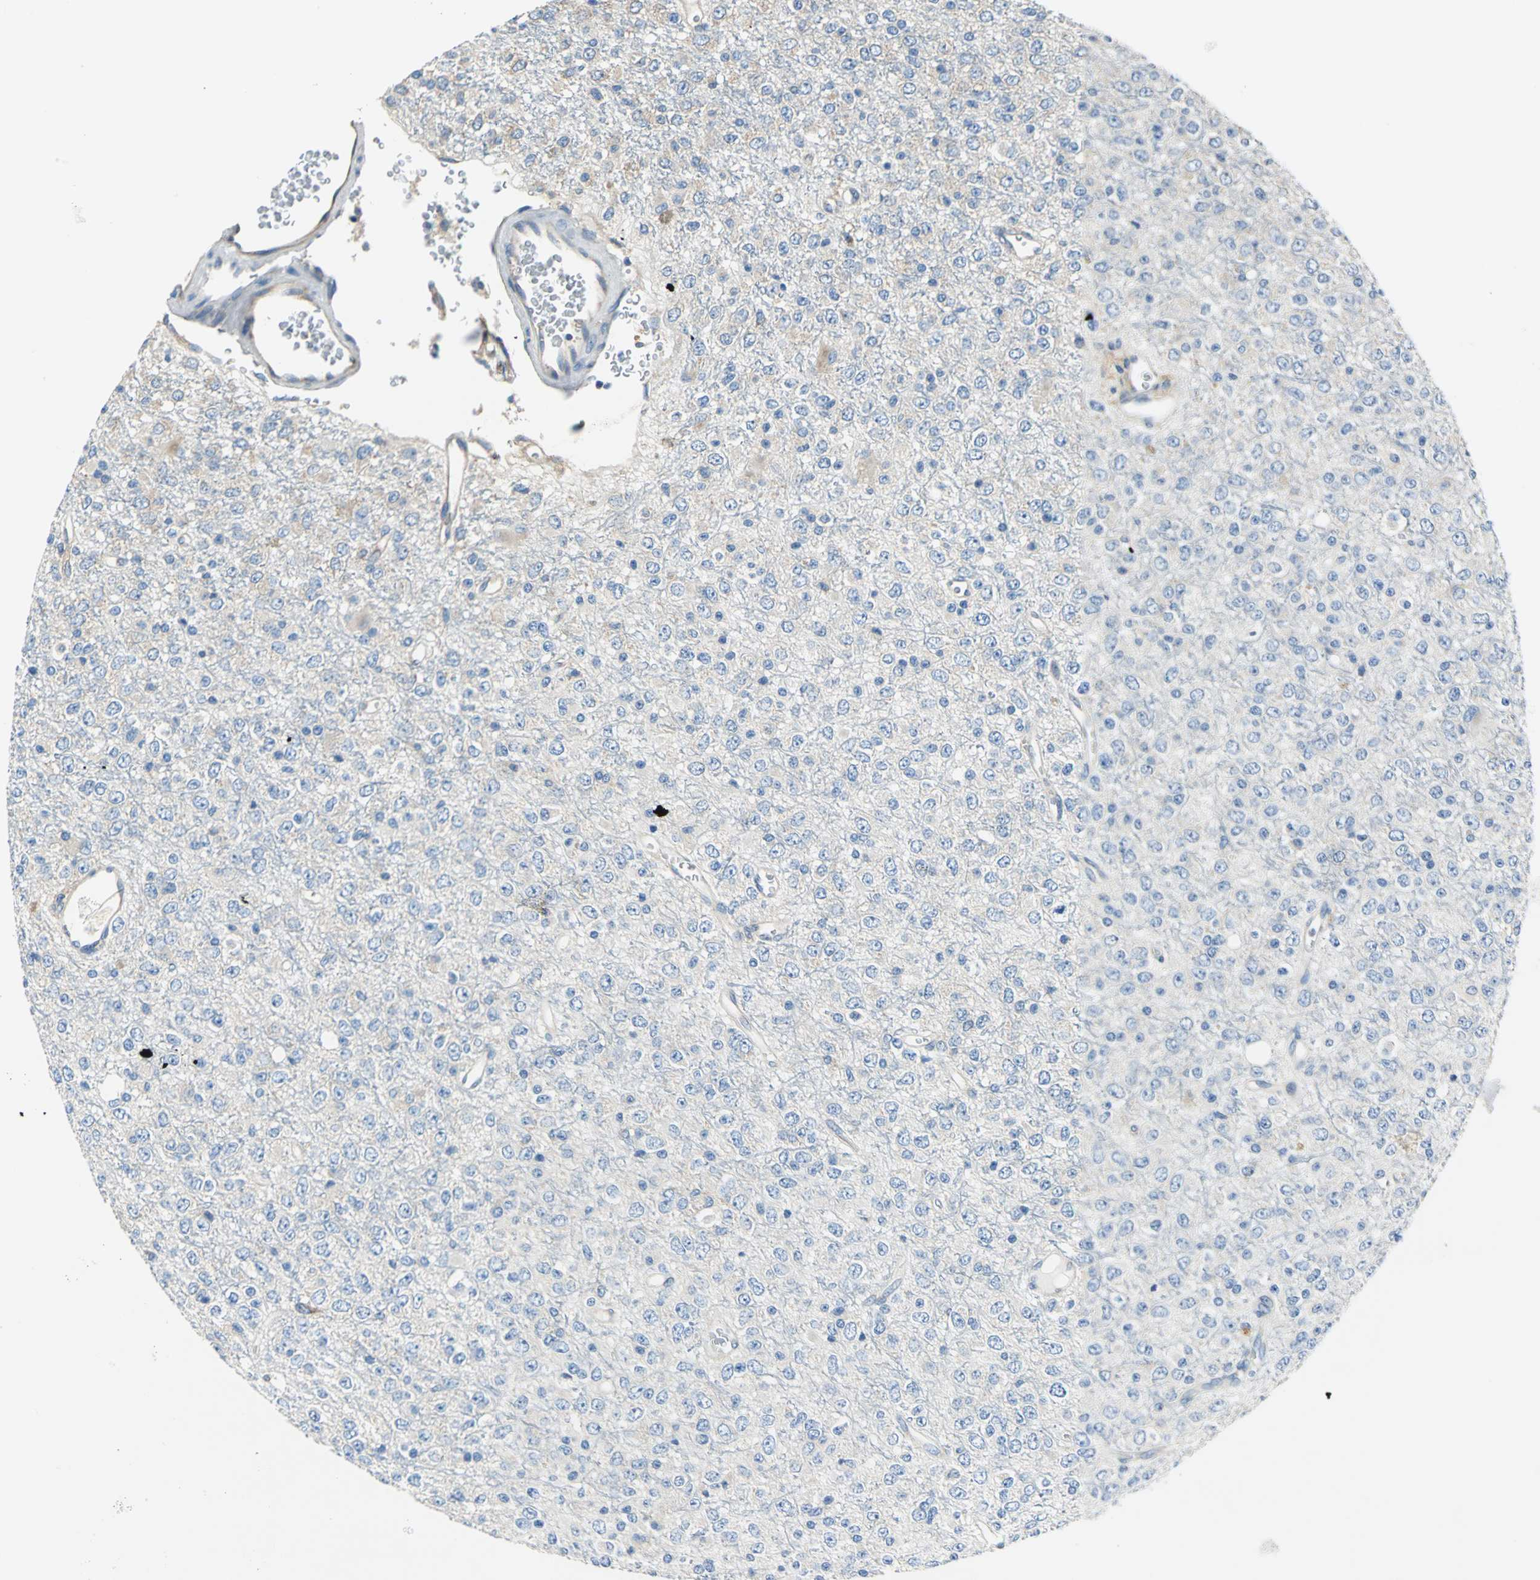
{"staining": {"intensity": "moderate", "quantity": "<25%", "location": "cytoplasmic/membranous"}, "tissue": "glioma", "cell_type": "Tumor cells", "image_type": "cancer", "snomed": [{"axis": "morphology", "description": "Glioma, malignant, High grade"}, {"axis": "topography", "description": "pancreas cauda"}], "caption": "This is a histology image of immunohistochemistry staining of malignant glioma (high-grade), which shows moderate staining in the cytoplasmic/membranous of tumor cells.", "gene": "TRIM25", "patient": {"sex": "male", "age": 60}}